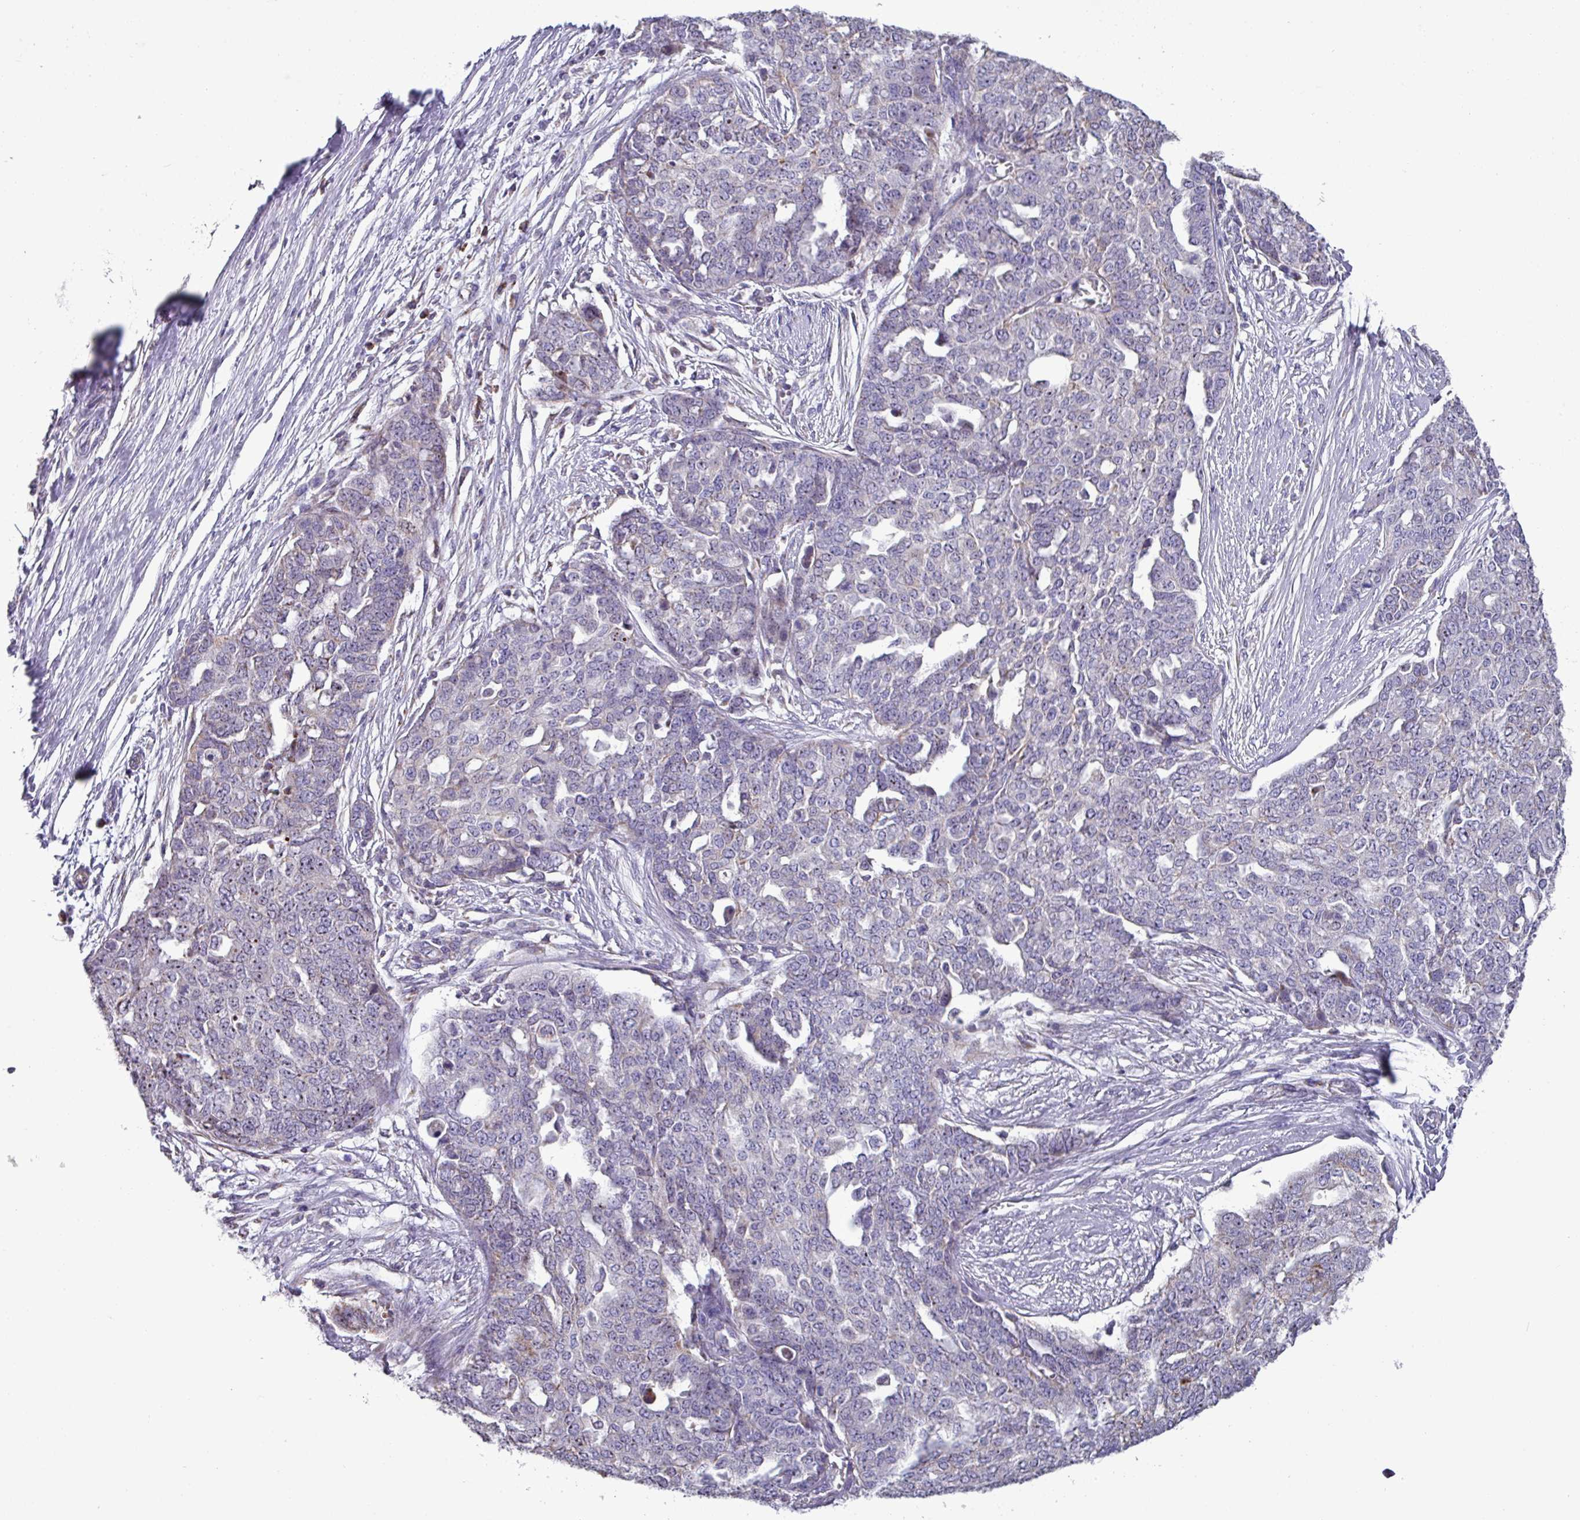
{"staining": {"intensity": "negative", "quantity": "none", "location": "none"}, "tissue": "ovarian cancer", "cell_type": "Tumor cells", "image_type": "cancer", "snomed": [{"axis": "morphology", "description": "Cystadenocarcinoma, serous, NOS"}, {"axis": "topography", "description": "Soft tissue"}, {"axis": "topography", "description": "Ovary"}], "caption": "Tumor cells show no significant protein staining in serous cystadenocarcinoma (ovarian).", "gene": "MT-ND4", "patient": {"sex": "female", "age": 57}}